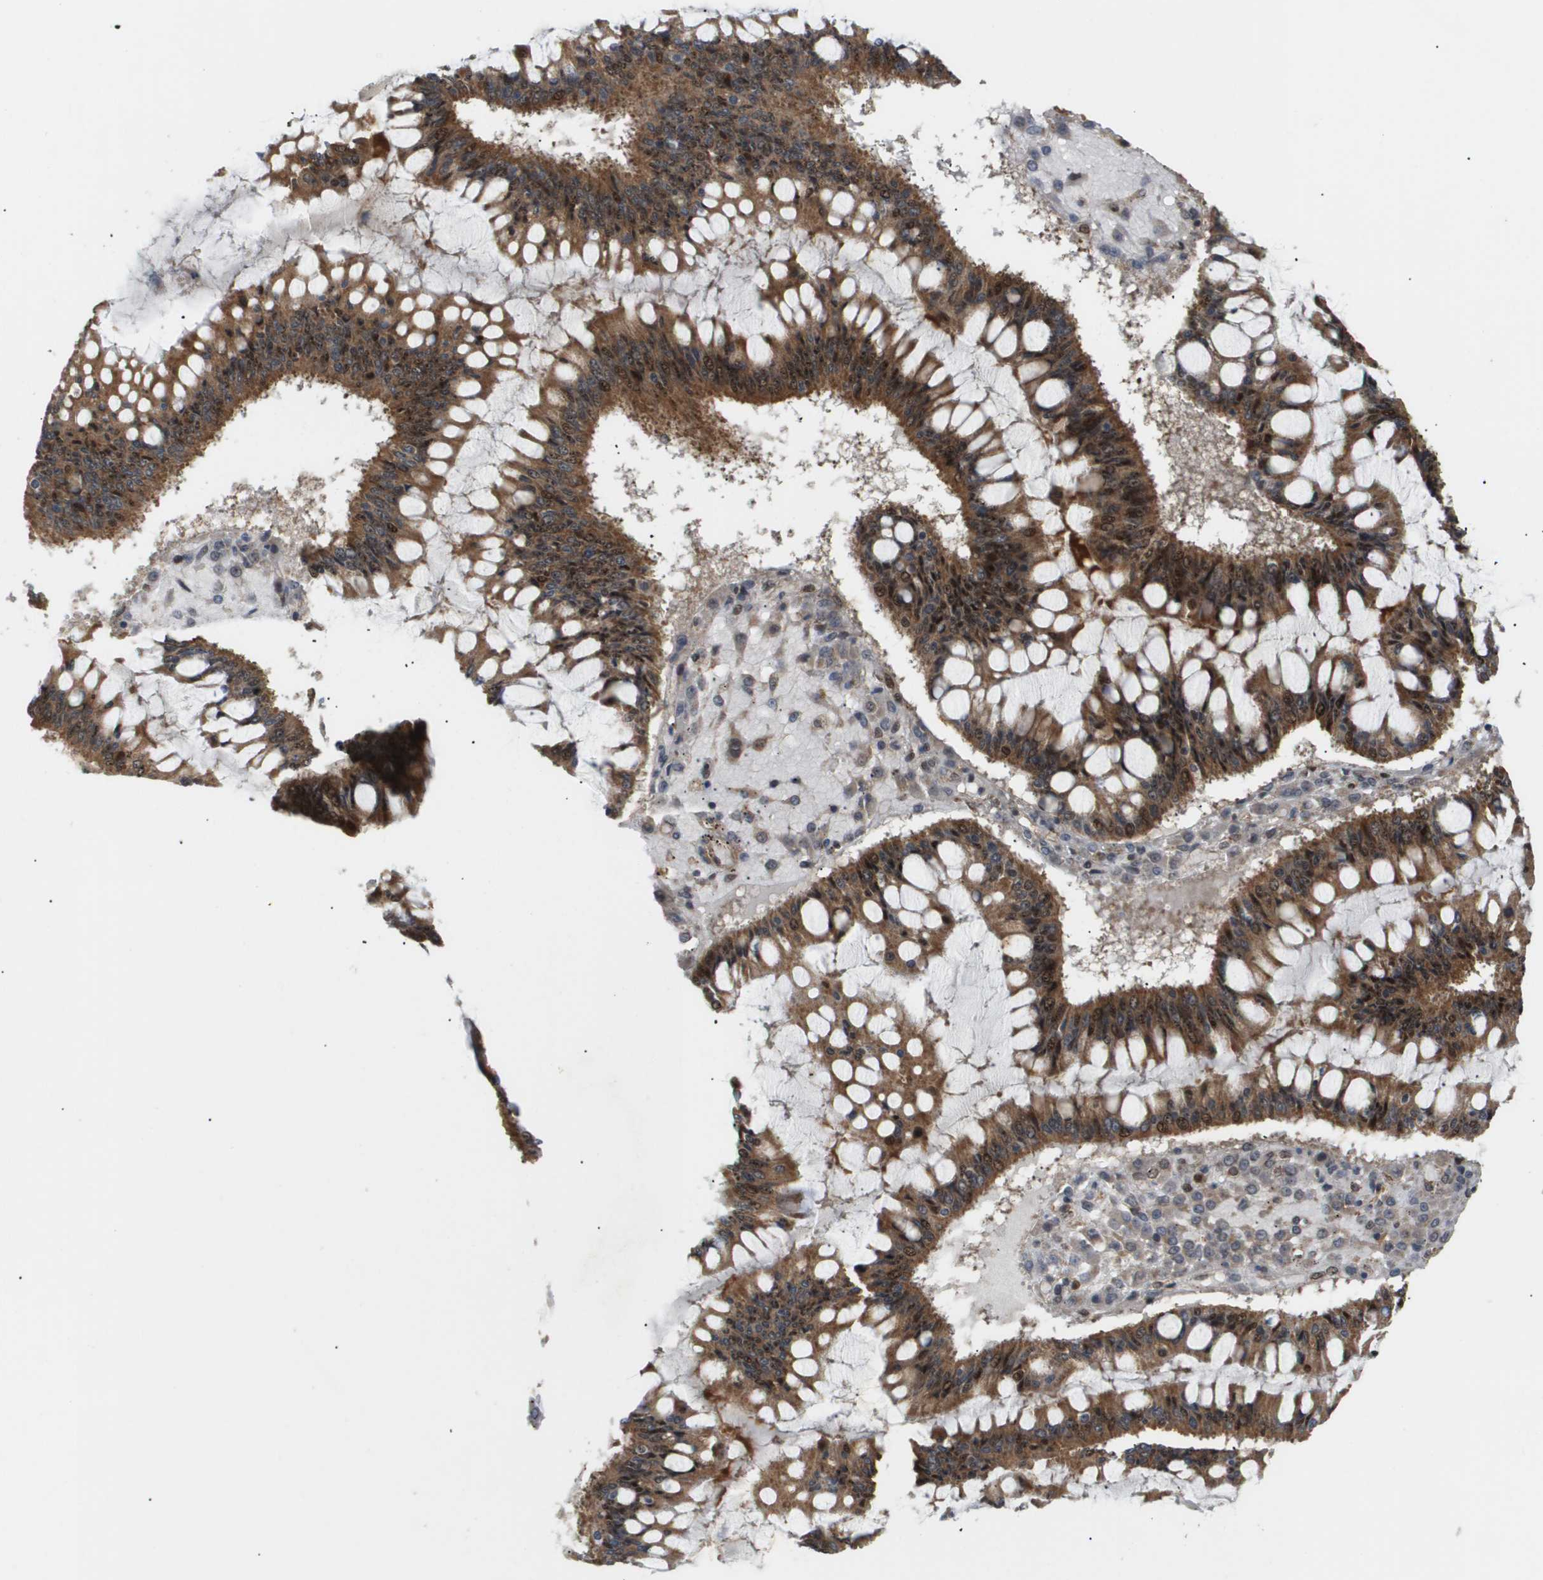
{"staining": {"intensity": "strong", "quantity": ">75%", "location": "cytoplasmic/membranous,nuclear"}, "tissue": "ovarian cancer", "cell_type": "Tumor cells", "image_type": "cancer", "snomed": [{"axis": "morphology", "description": "Cystadenocarcinoma, mucinous, NOS"}, {"axis": "topography", "description": "Ovary"}], "caption": "The histopathology image shows a brown stain indicating the presence of a protein in the cytoplasmic/membranous and nuclear of tumor cells in ovarian mucinous cystadenocarcinoma.", "gene": "PDGFB", "patient": {"sex": "female", "age": 73}}